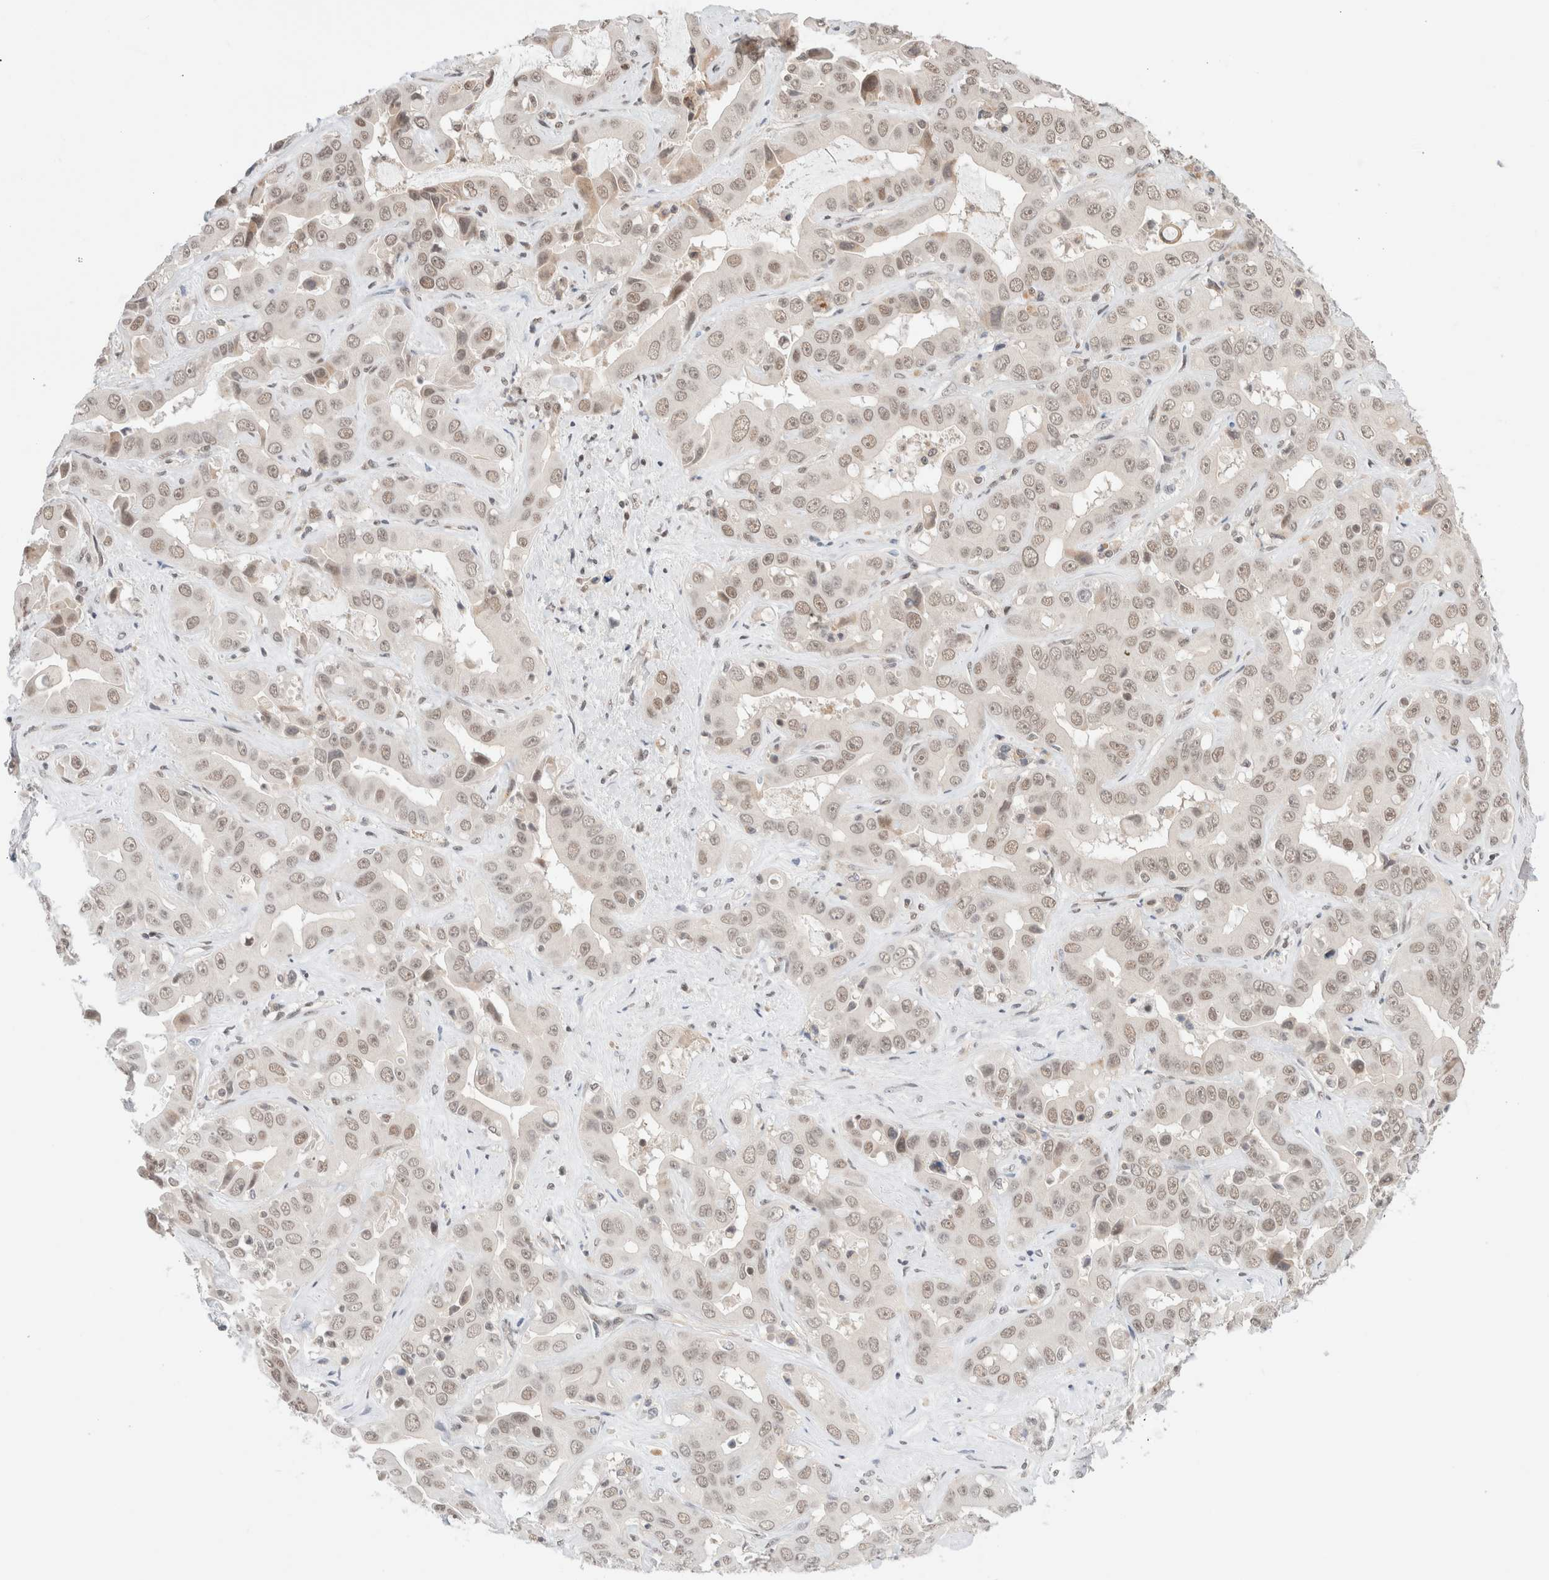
{"staining": {"intensity": "weak", "quantity": ">75%", "location": "nuclear"}, "tissue": "liver cancer", "cell_type": "Tumor cells", "image_type": "cancer", "snomed": [{"axis": "morphology", "description": "Cholangiocarcinoma"}, {"axis": "topography", "description": "Liver"}], "caption": "Tumor cells reveal low levels of weak nuclear expression in approximately >75% of cells in human liver cancer.", "gene": "GATAD2A", "patient": {"sex": "female", "age": 52}}